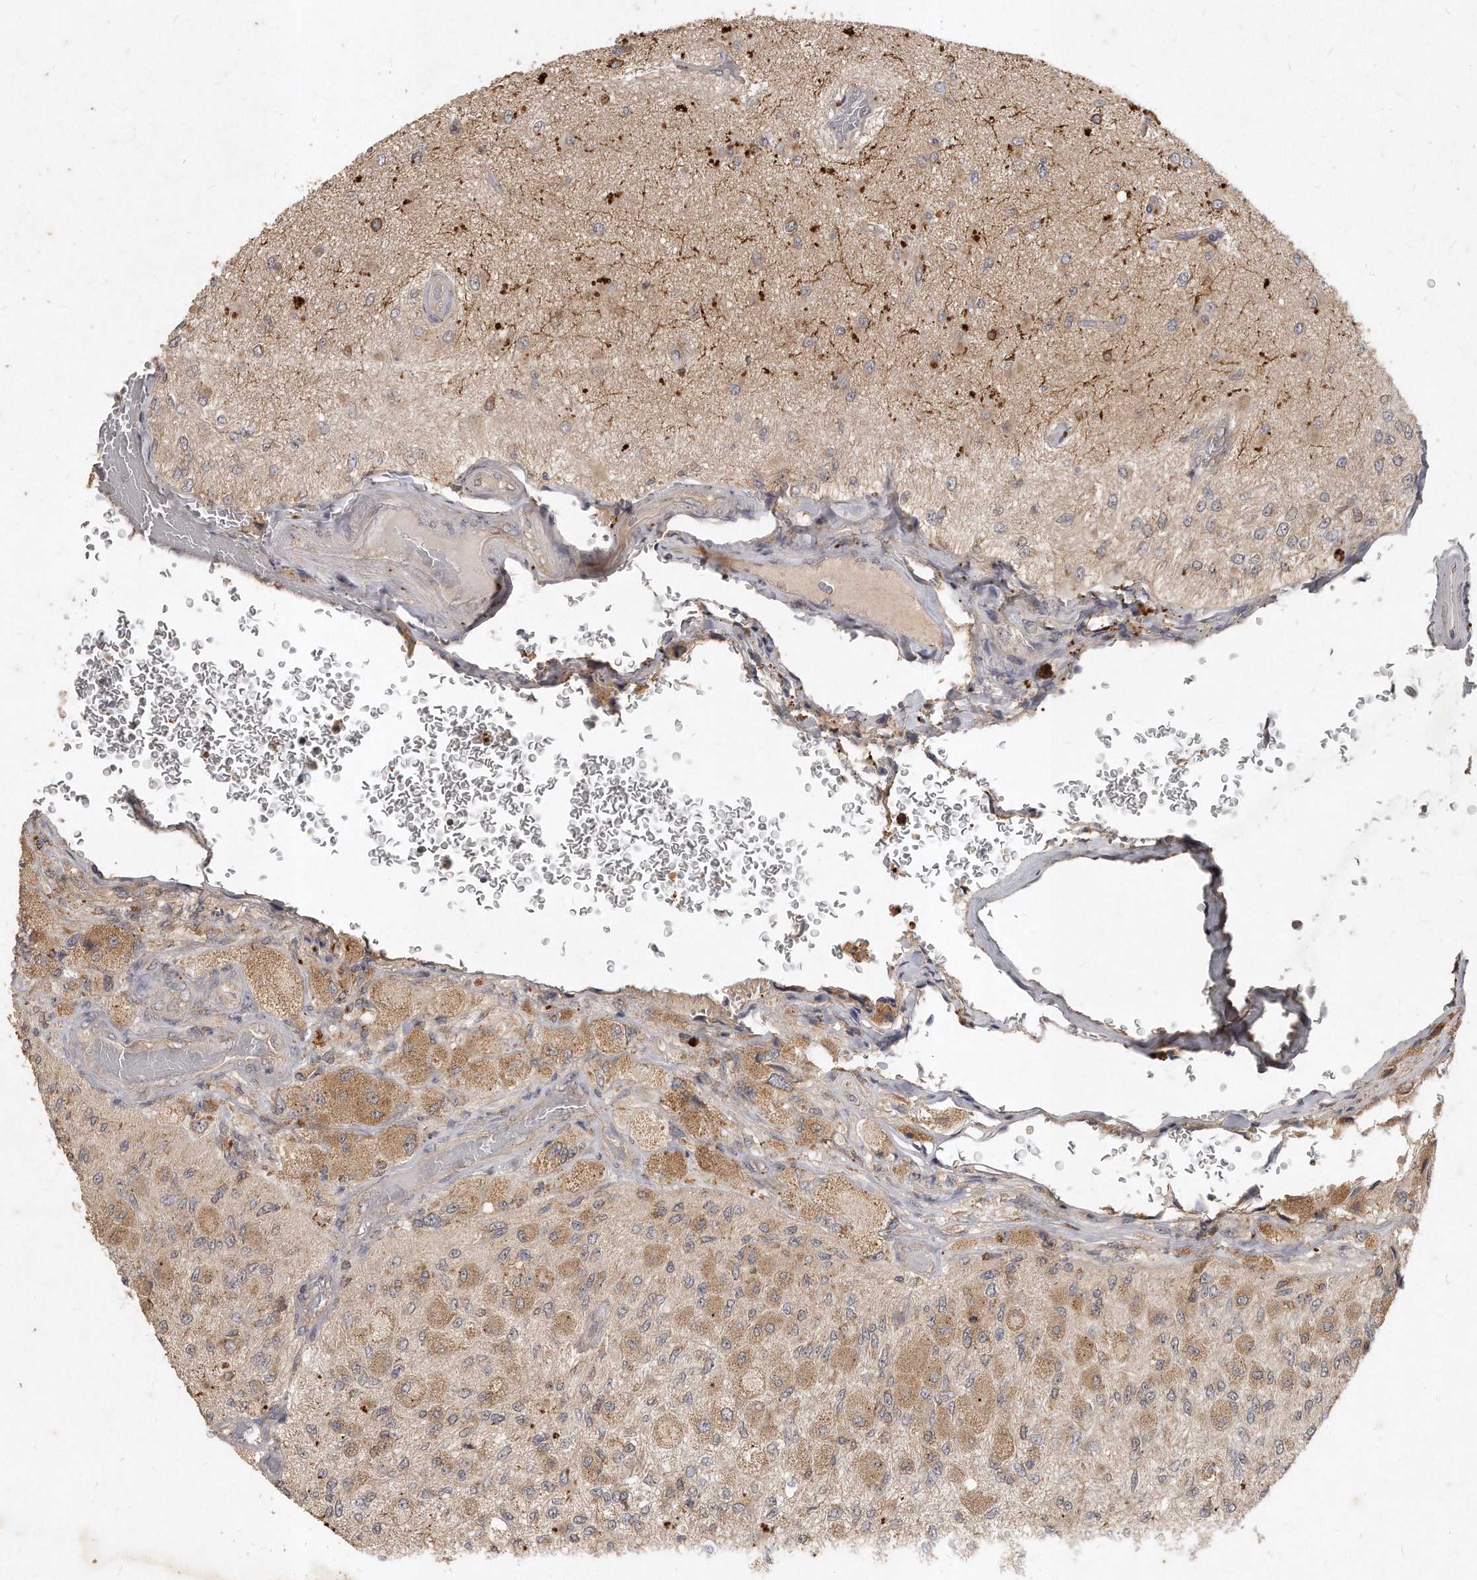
{"staining": {"intensity": "moderate", "quantity": "25%-75%", "location": "cytoplasmic/membranous"}, "tissue": "glioma", "cell_type": "Tumor cells", "image_type": "cancer", "snomed": [{"axis": "morphology", "description": "Normal tissue, NOS"}, {"axis": "morphology", "description": "Glioma, malignant, High grade"}, {"axis": "topography", "description": "Cerebral cortex"}], "caption": "Immunohistochemistry micrograph of human glioma stained for a protein (brown), which displays medium levels of moderate cytoplasmic/membranous staining in approximately 25%-75% of tumor cells.", "gene": "LGALS8", "patient": {"sex": "male", "age": 77}}